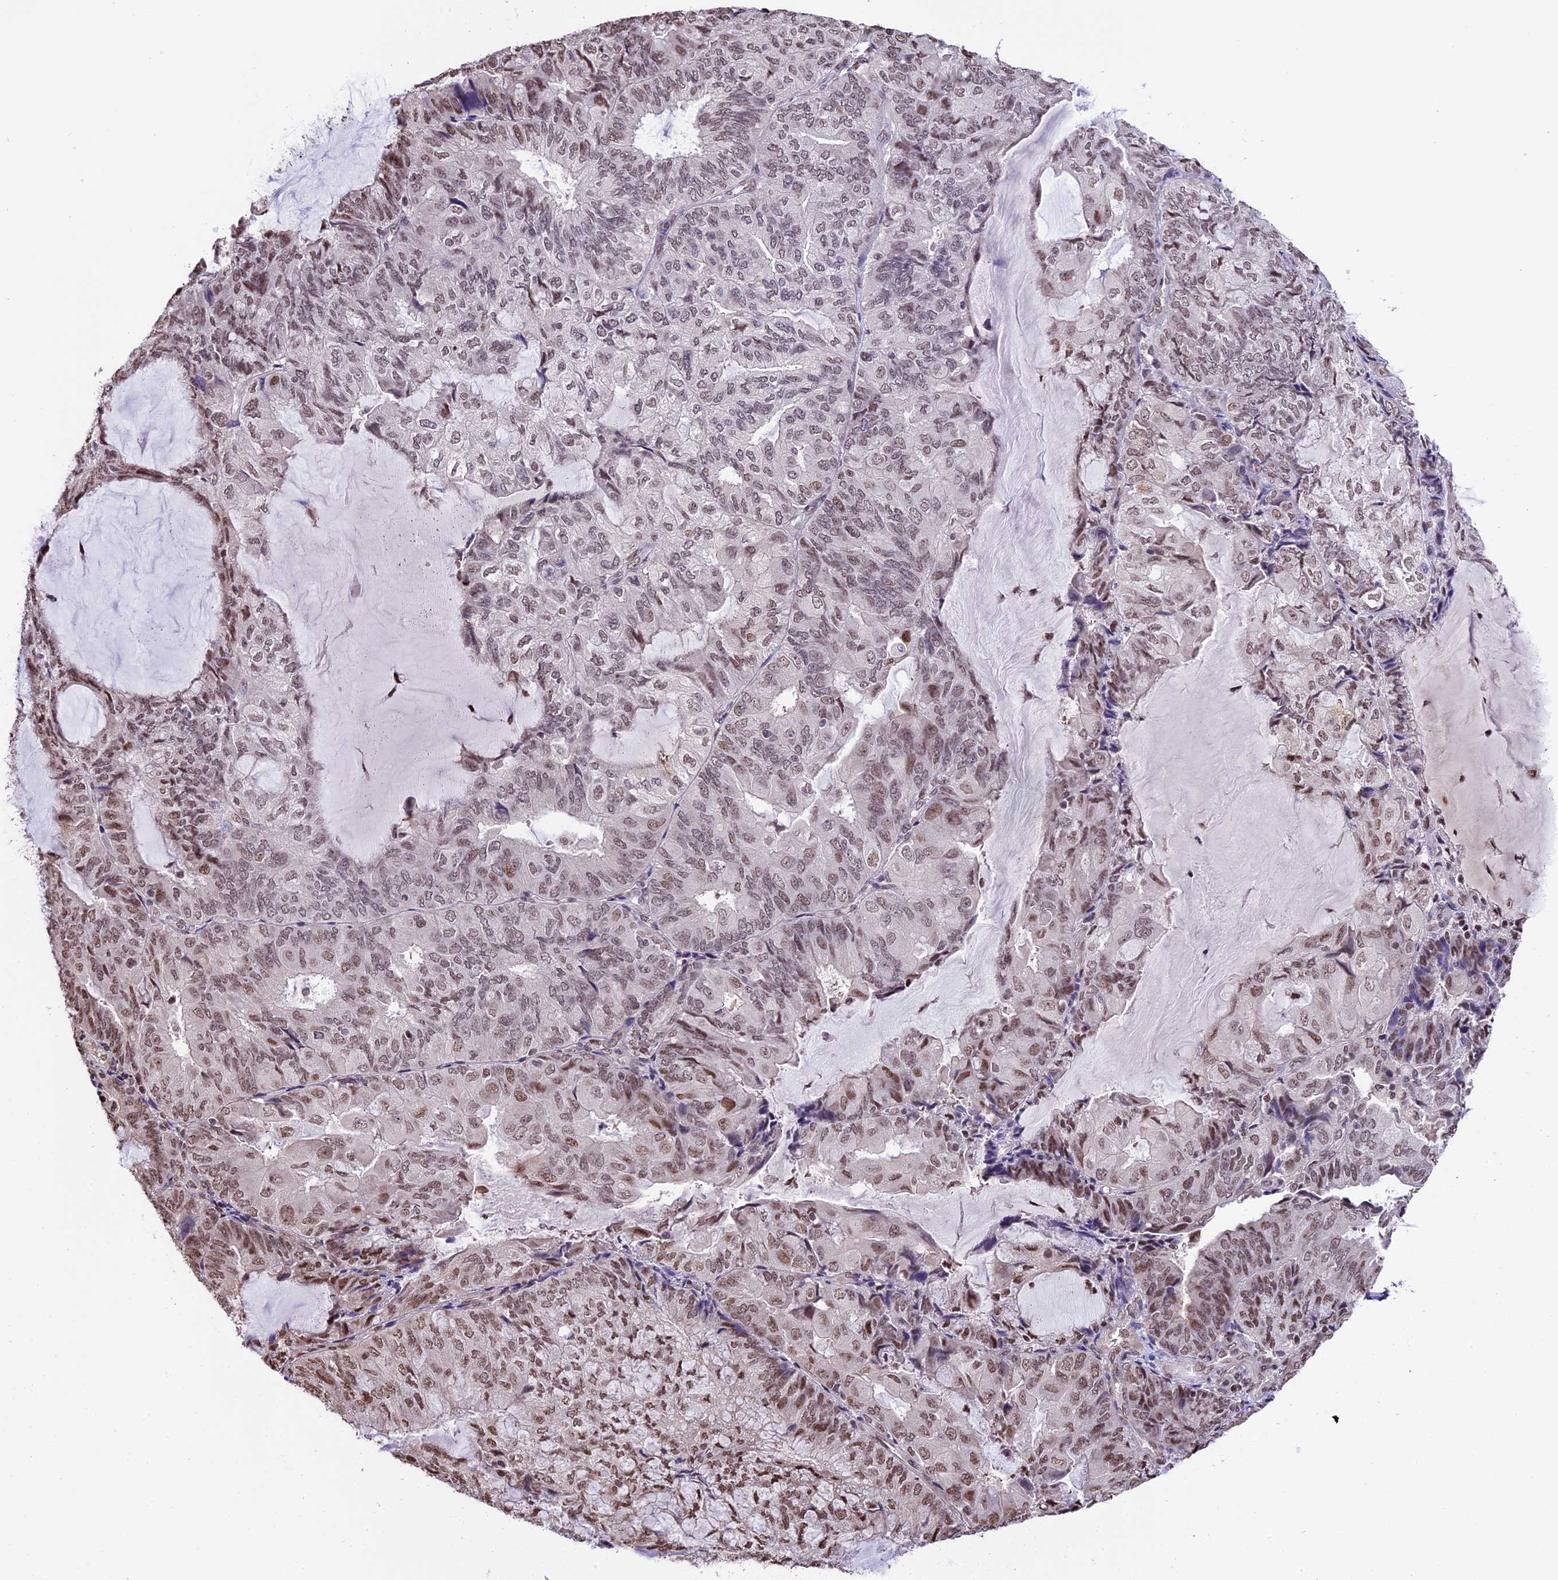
{"staining": {"intensity": "moderate", "quantity": ">75%", "location": "nuclear"}, "tissue": "endometrial cancer", "cell_type": "Tumor cells", "image_type": "cancer", "snomed": [{"axis": "morphology", "description": "Adenocarcinoma, NOS"}, {"axis": "topography", "description": "Endometrium"}], "caption": "Protein staining of endometrial cancer (adenocarcinoma) tissue shows moderate nuclear staining in about >75% of tumor cells. (DAB IHC, brown staining for protein, blue staining for nuclei).", "gene": "POLR3E", "patient": {"sex": "female", "age": 81}}